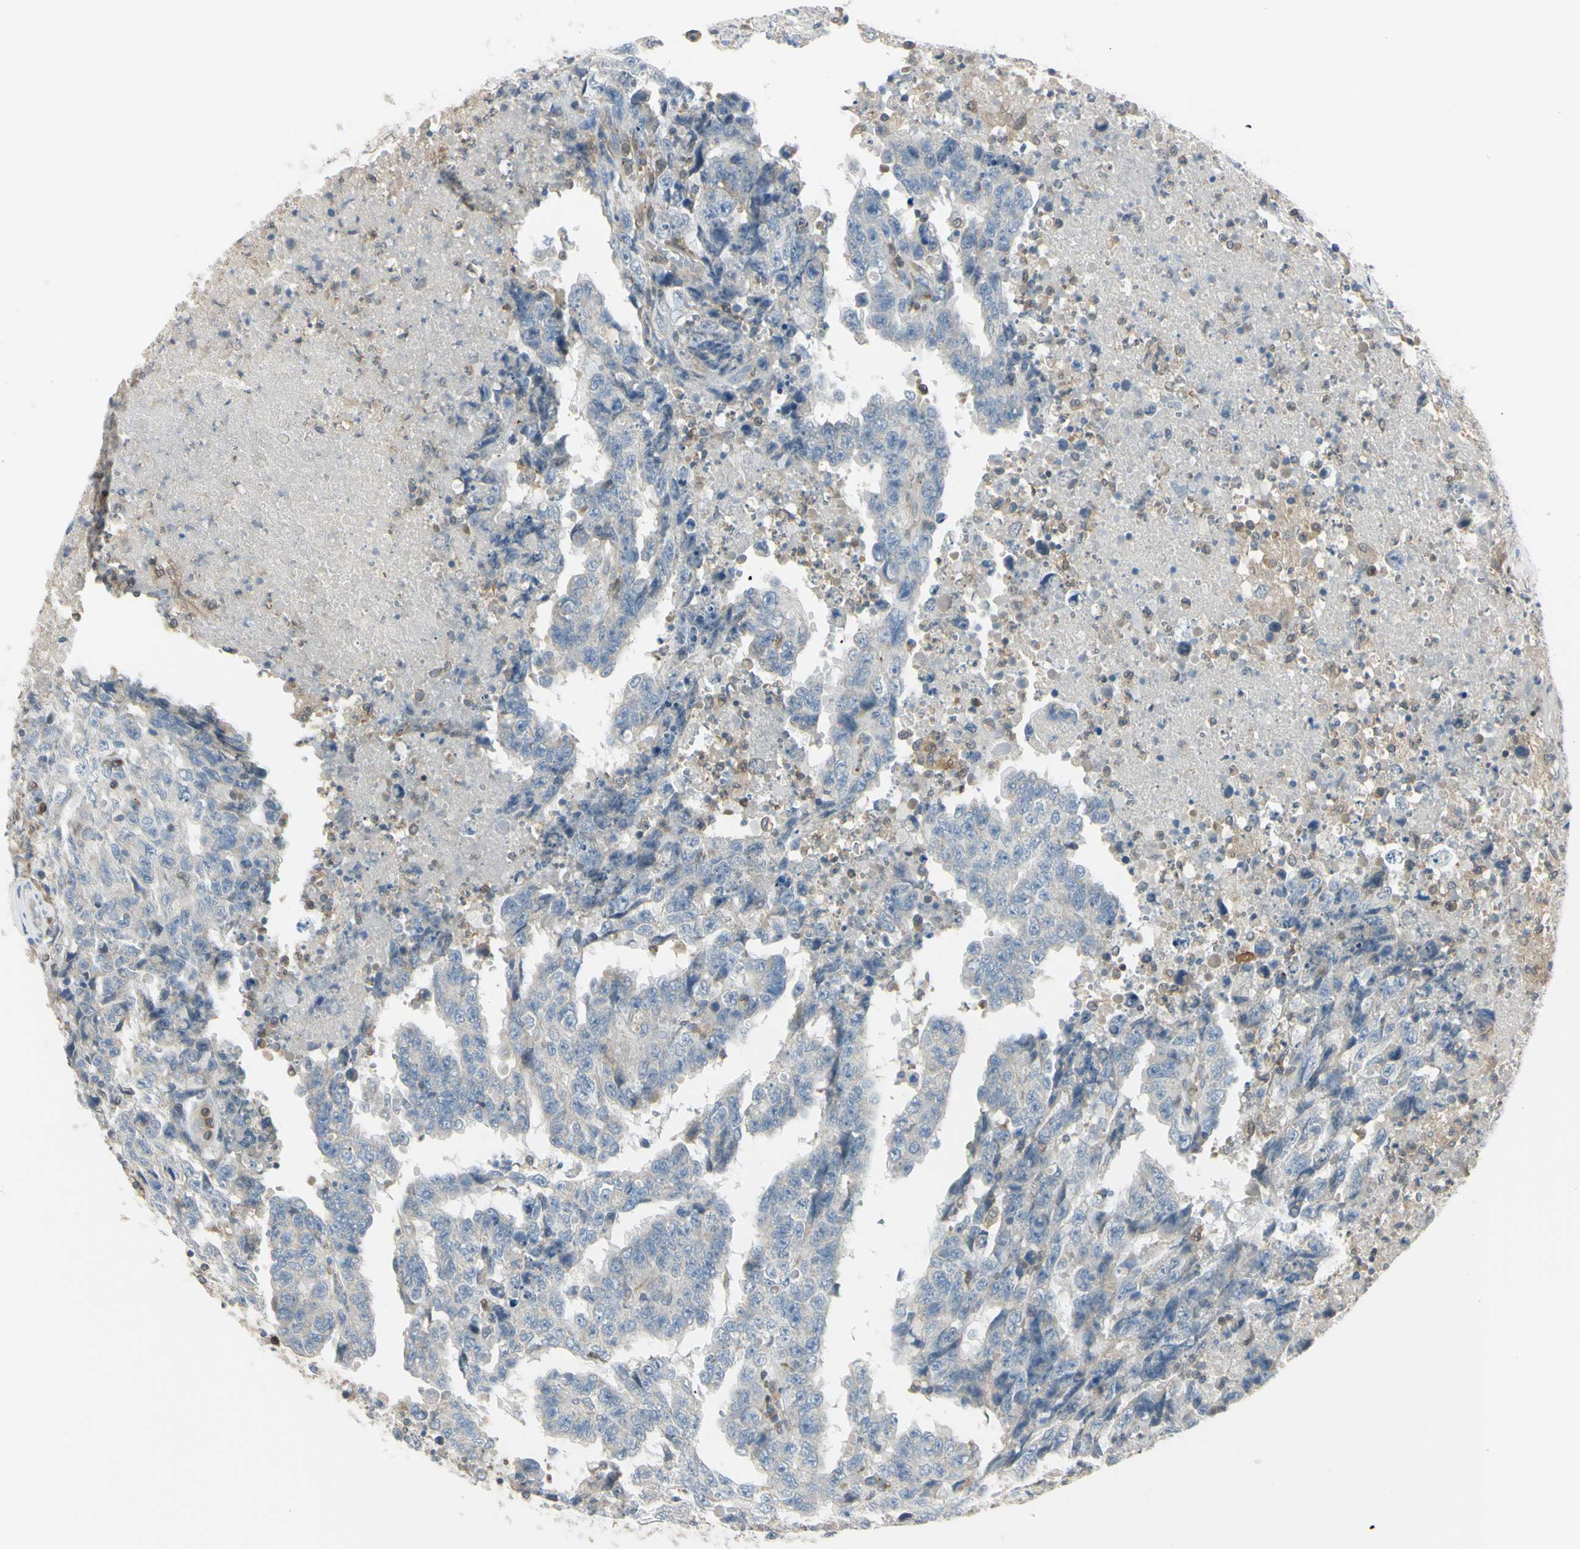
{"staining": {"intensity": "negative", "quantity": "none", "location": "none"}, "tissue": "testis cancer", "cell_type": "Tumor cells", "image_type": "cancer", "snomed": [{"axis": "morphology", "description": "Necrosis, NOS"}, {"axis": "morphology", "description": "Carcinoma, Embryonal, NOS"}, {"axis": "topography", "description": "Testis"}], "caption": "Photomicrograph shows no protein positivity in tumor cells of embryonal carcinoma (testis) tissue. (Immunohistochemistry, brightfield microscopy, high magnification).", "gene": "CYRIB", "patient": {"sex": "male", "age": 19}}